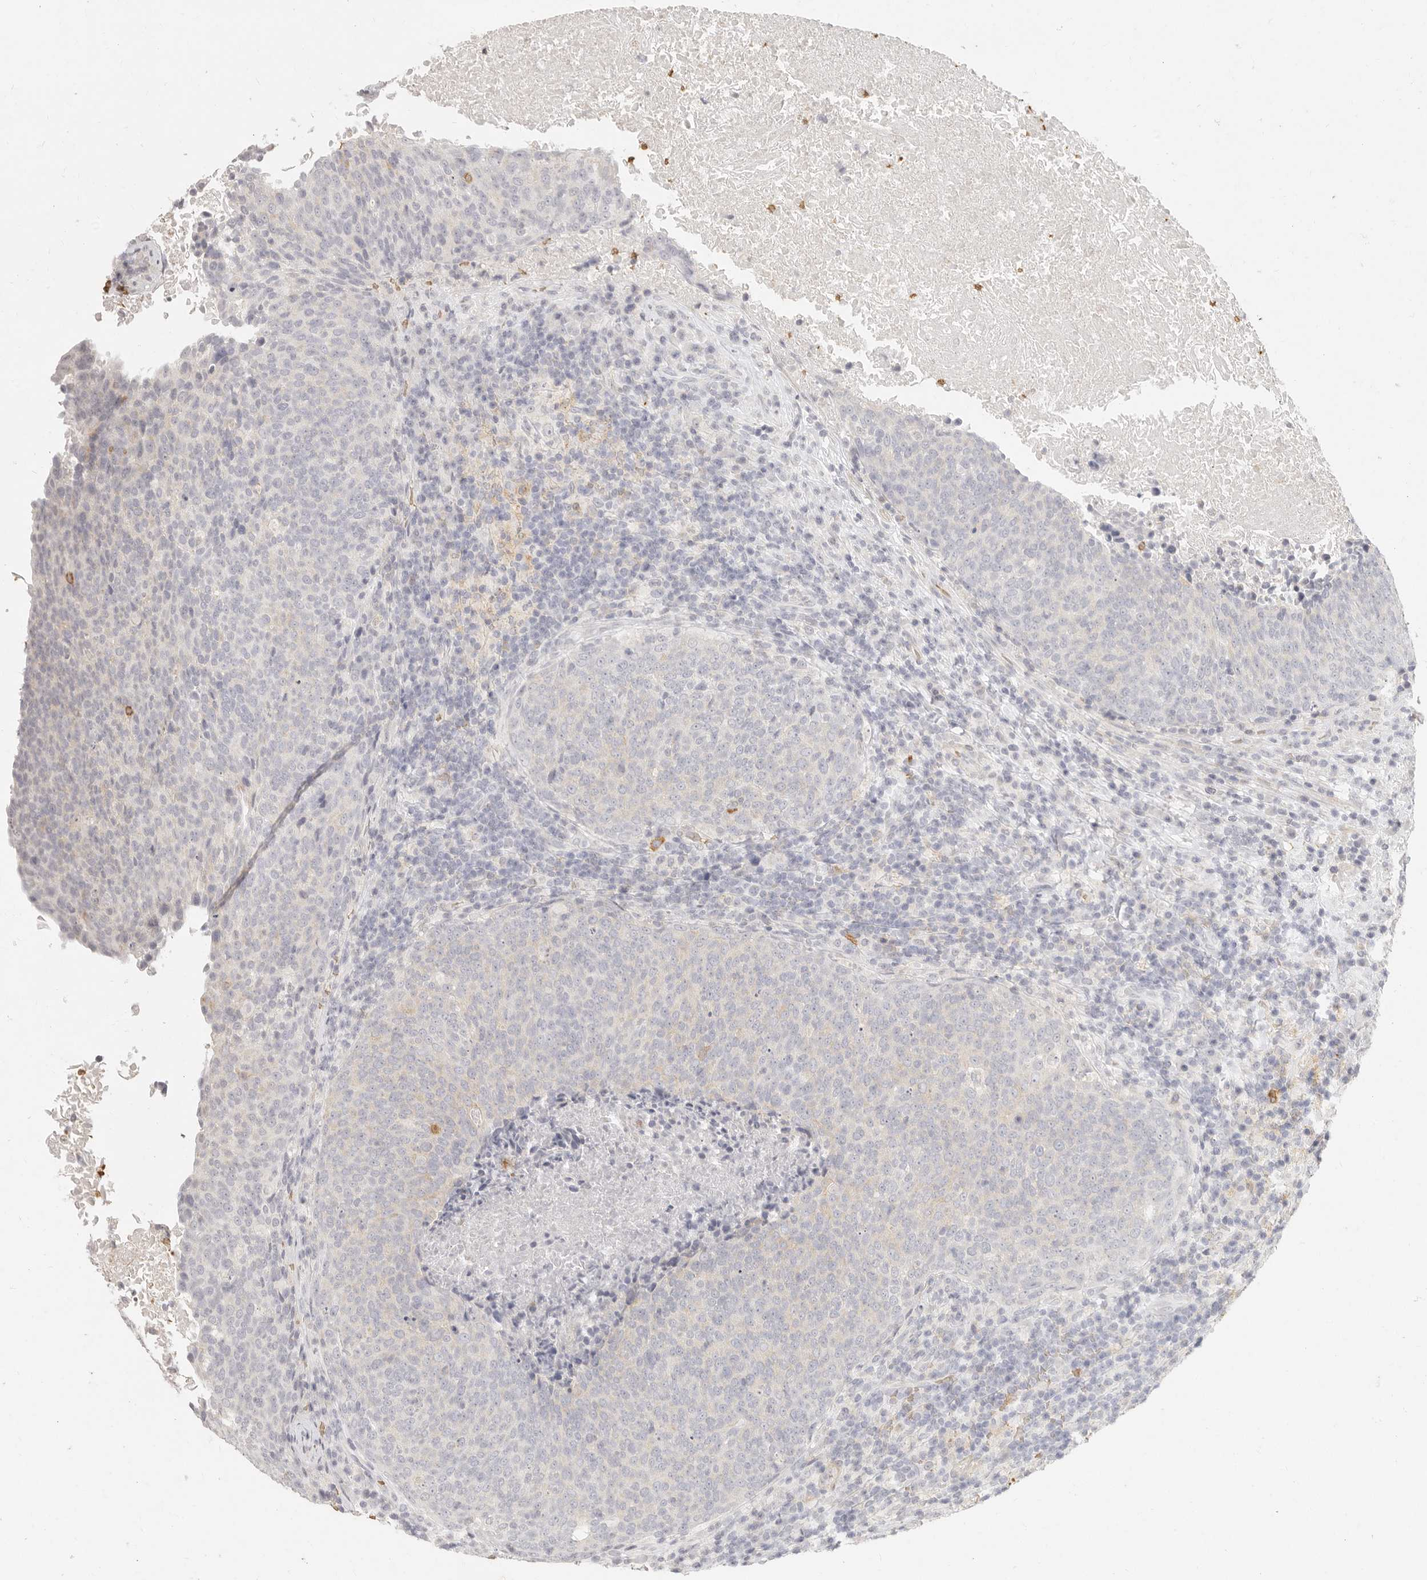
{"staining": {"intensity": "negative", "quantity": "none", "location": "none"}, "tissue": "head and neck cancer", "cell_type": "Tumor cells", "image_type": "cancer", "snomed": [{"axis": "morphology", "description": "Squamous cell carcinoma, NOS"}, {"axis": "morphology", "description": "Squamous cell carcinoma, metastatic, NOS"}, {"axis": "topography", "description": "Lymph node"}, {"axis": "topography", "description": "Head-Neck"}], "caption": "A micrograph of human head and neck cancer is negative for staining in tumor cells.", "gene": "NIBAN1", "patient": {"sex": "male", "age": 62}}